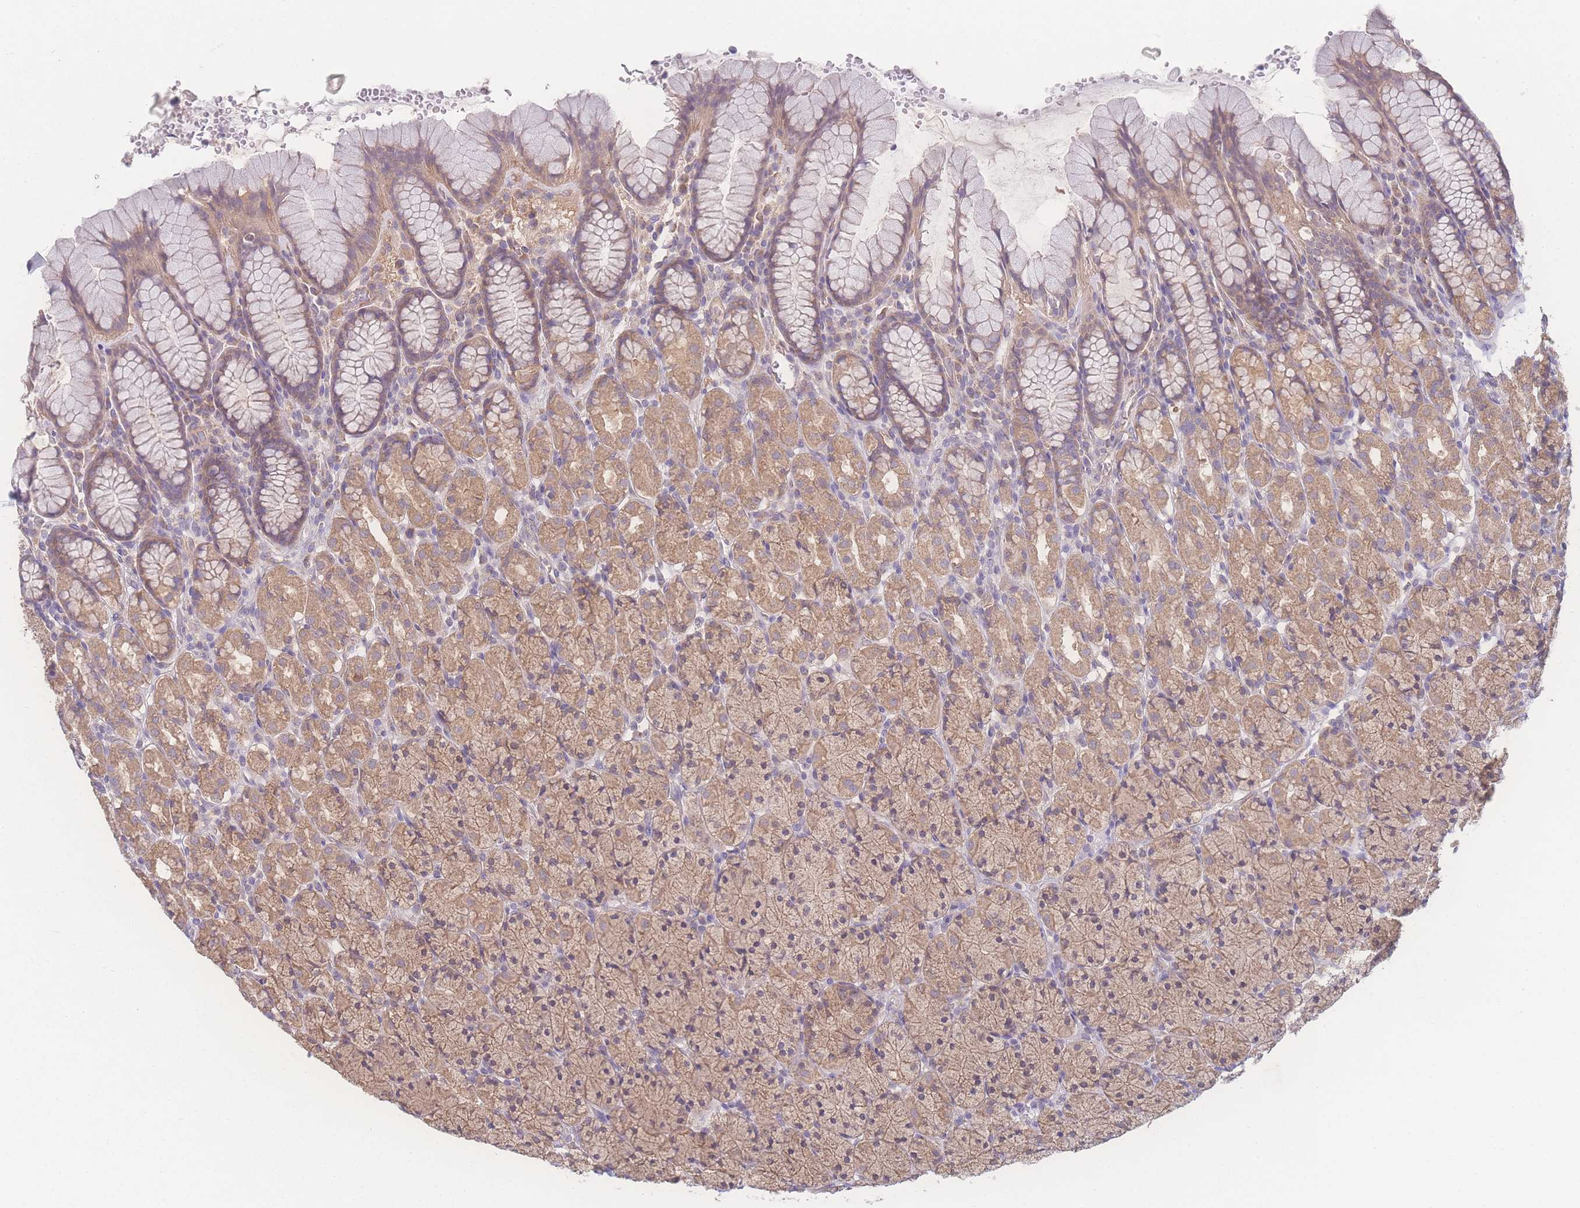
{"staining": {"intensity": "moderate", "quantity": ">75%", "location": "cytoplasmic/membranous"}, "tissue": "stomach", "cell_type": "Glandular cells", "image_type": "normal", "snomed": [{"axis": "morphology", "description": "Normal tissue, NOS"}, {"axis": "topography", "description": "Stomach, upper"}, {"axis": "topography", "description": "Stomach"}], "caption": "Protein analysis of normal stomach reveals moderate cytoplasmic/membranous expression in about >75% of glandular cells.", "gene": "GIPR", "patient": {"sex": "male", "age": 62}}